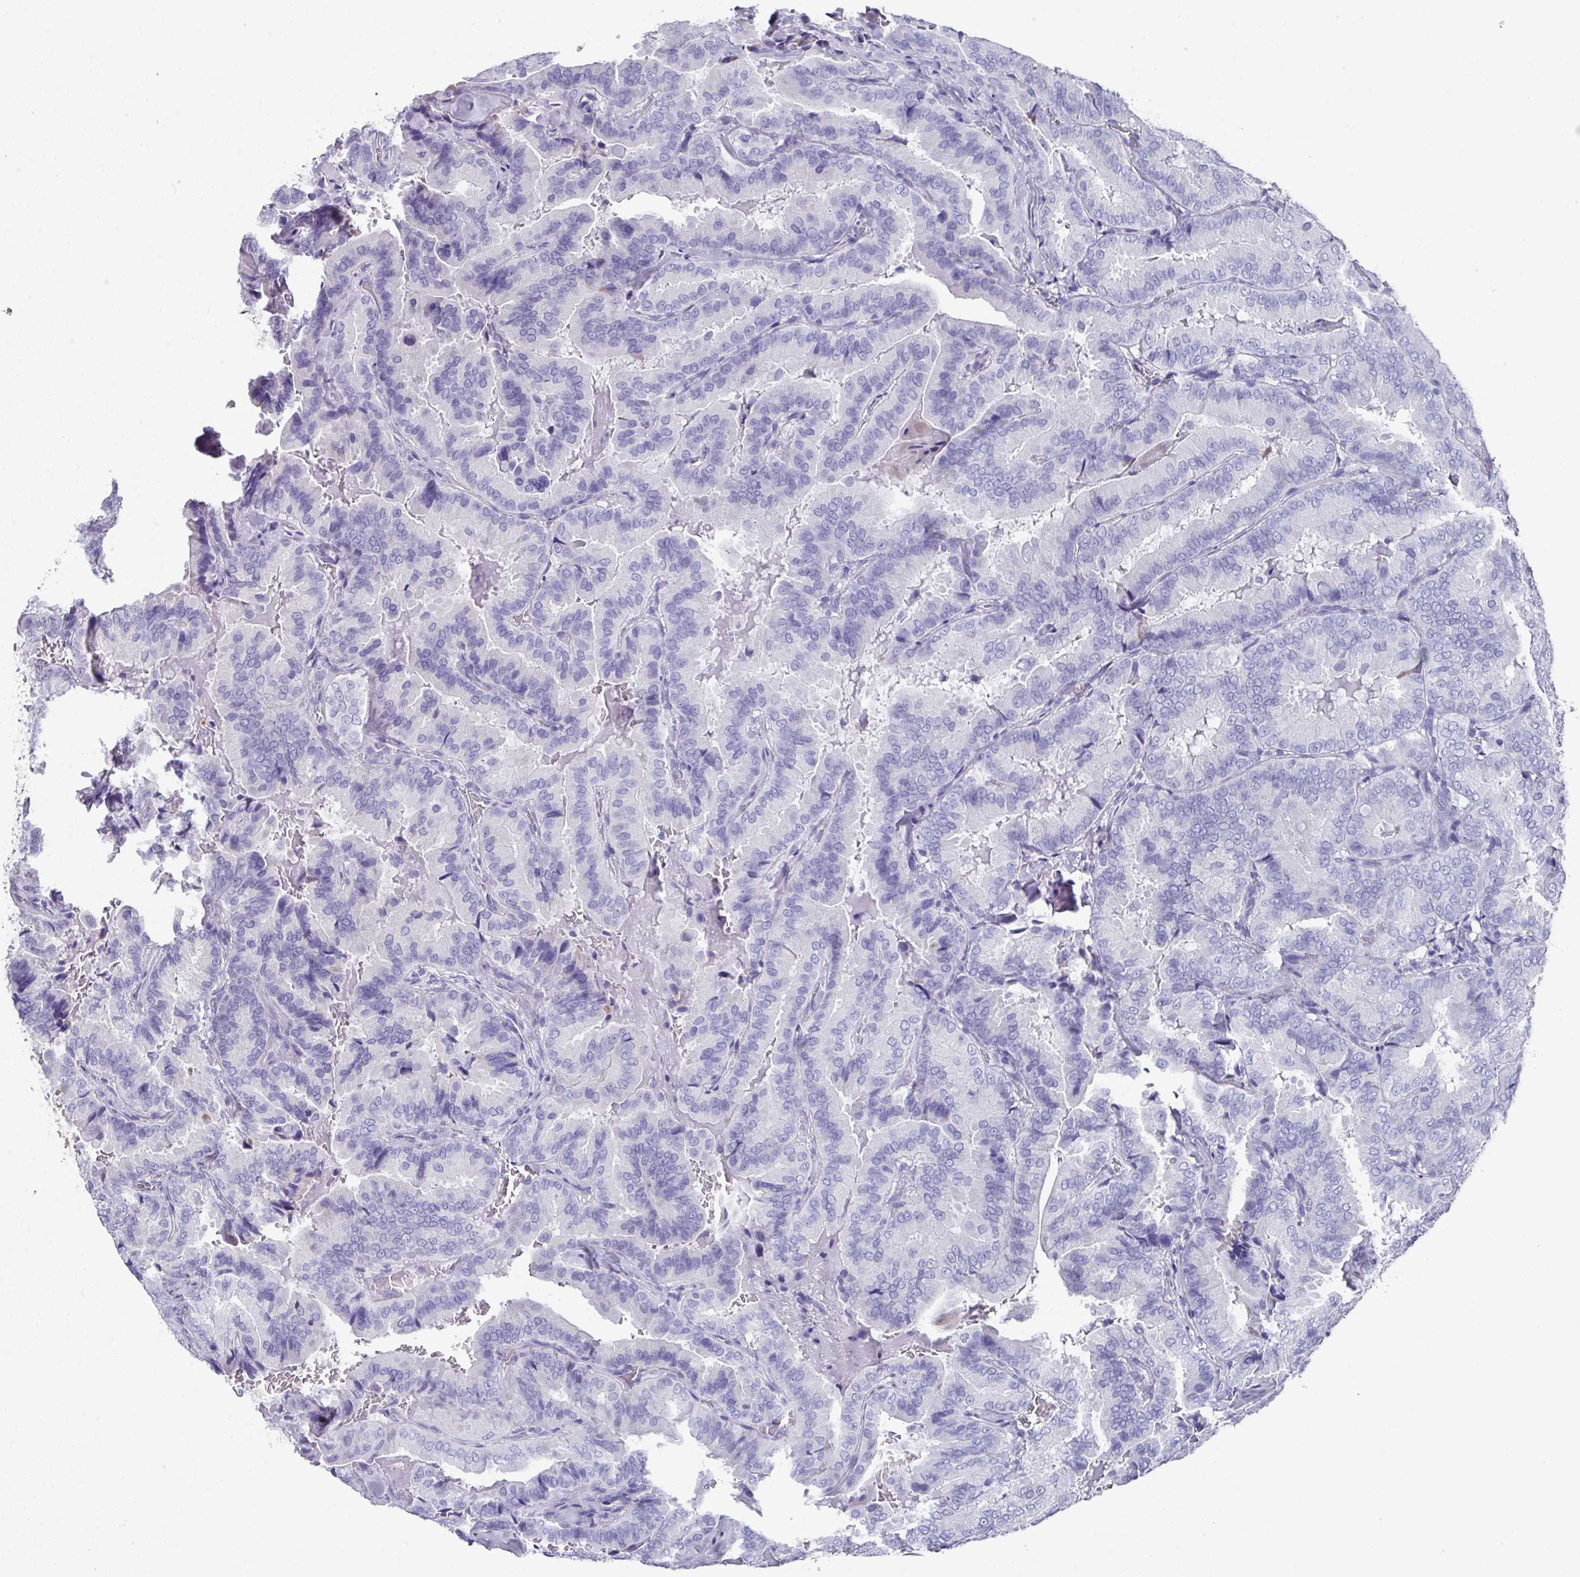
{"staining": {"intensity": "negative", "quantity": "none", "location": "none"}, "tissue": "thyroid cancer", "cell_type": "Tumor cells", "image_type": "cancer", "snomed": [{"axis": "morphology", "description": "Papillary adenocarcinoma, NOS"}, {"axis": "topography", "description": "Thyroid gland"}], "caption": "Human thyroid papillary adenocarcinoma stained for a protein using IHC reveals no positivity in tumor cells.", "gene": "PEX10", "patient": {"sex": "male", "age": 61}}